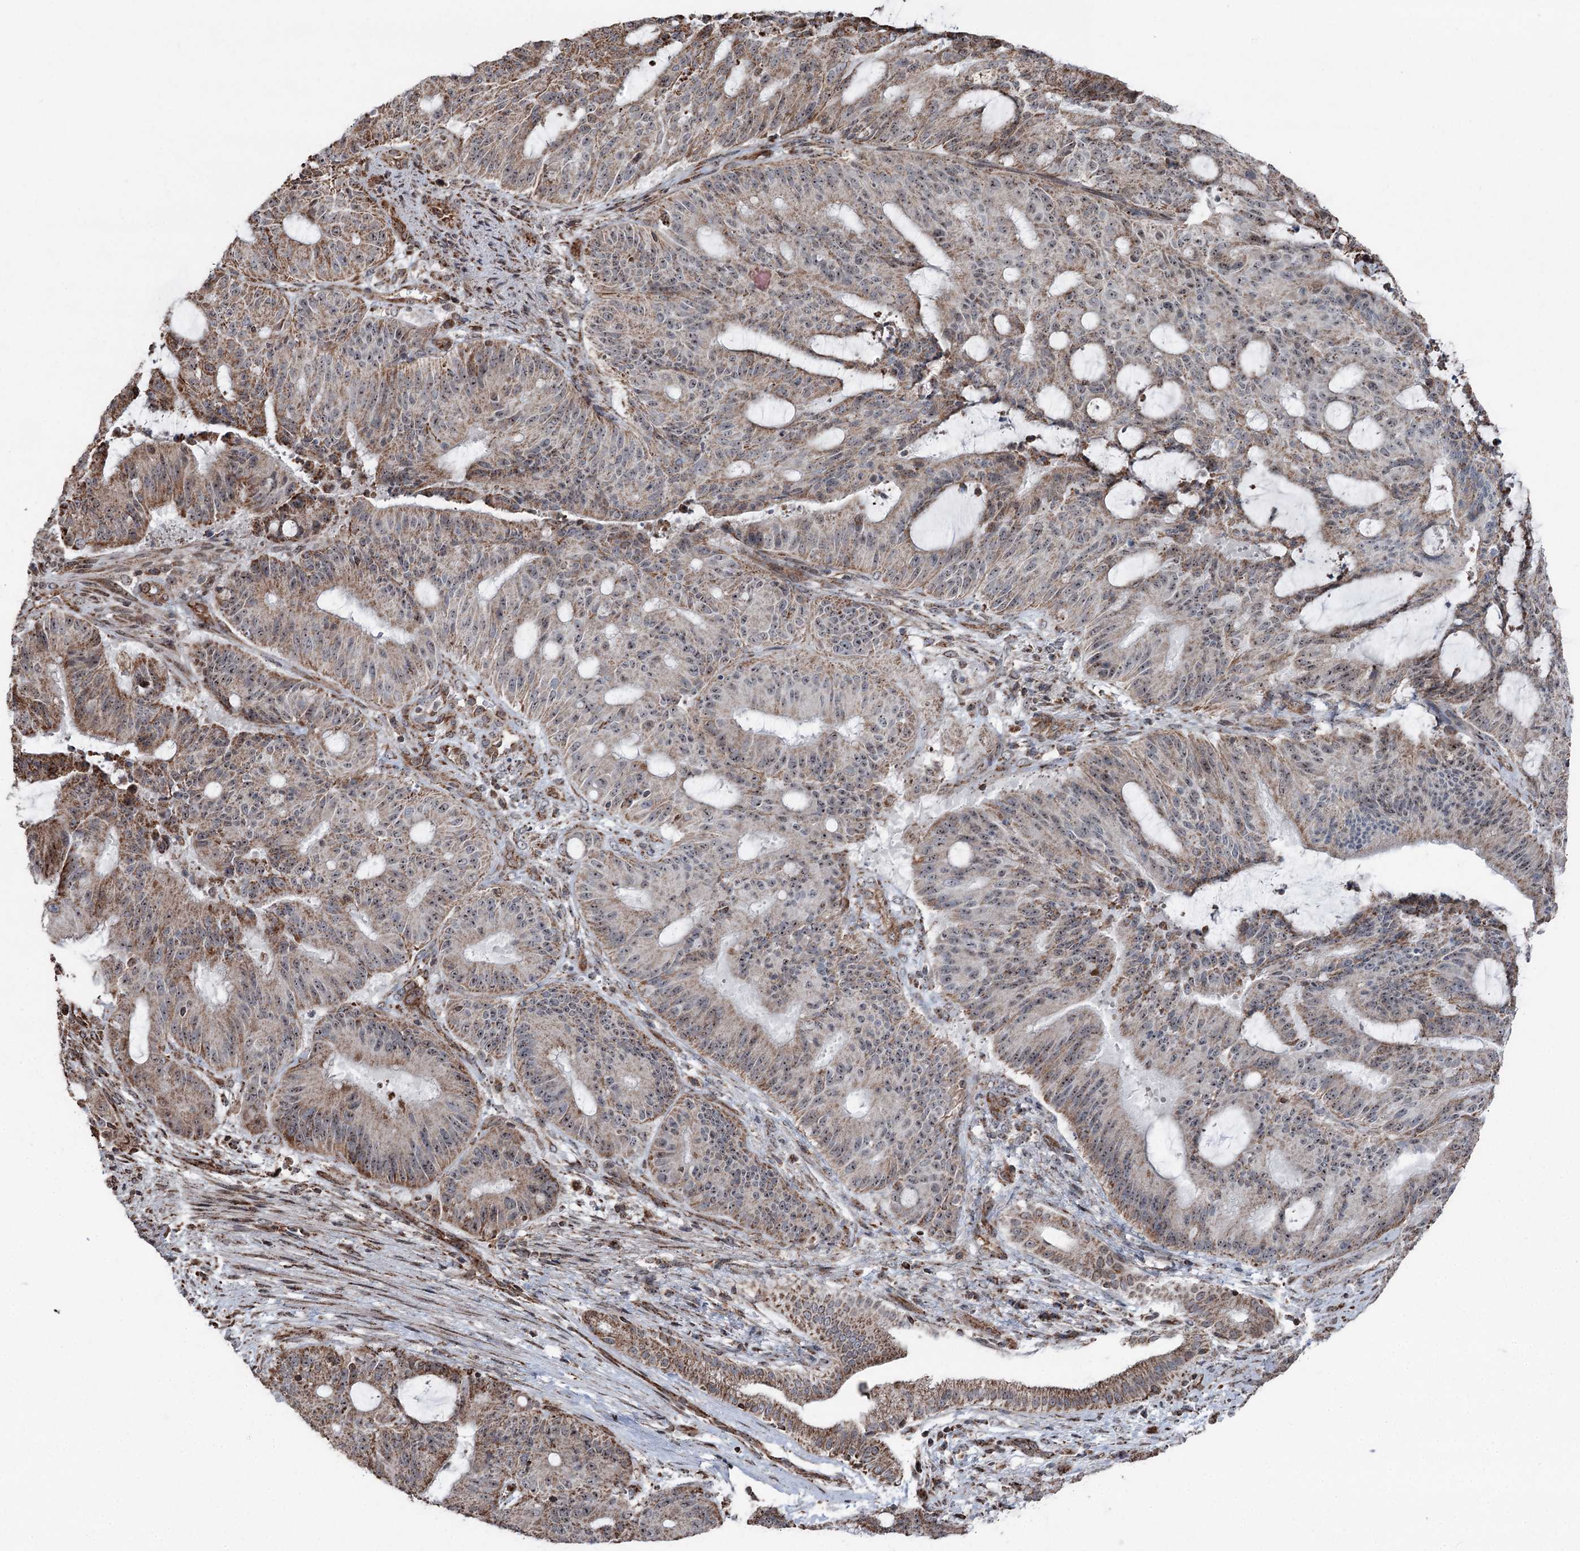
{"staining": {"intensity": "moderate", "quantity": ">75%", "location": "cytoplasmic/membranous,nuclear"}, "tissue": "liver cancer", "cell_type": "Tumor cells", "image_type": "cancer", "snomed": [{"axis": "morphology", "description": "Normal tissue, NOS"}, {"axis": "morphology", "description": "Cholangiocarcinoma"}, {"axis": "topography", "description": "Liver"}, {"axis": "topography", "description": "Peripheral nerve tissue"}], "caption": "Moderate cytoplasmic/membranous and nuclear protein positivity is seen in about >75% of tumor cells in liver cancer (cholangiocarcinoma).", "gene": "STEEP1", "patient": {"sex": "female", "age": 73}}